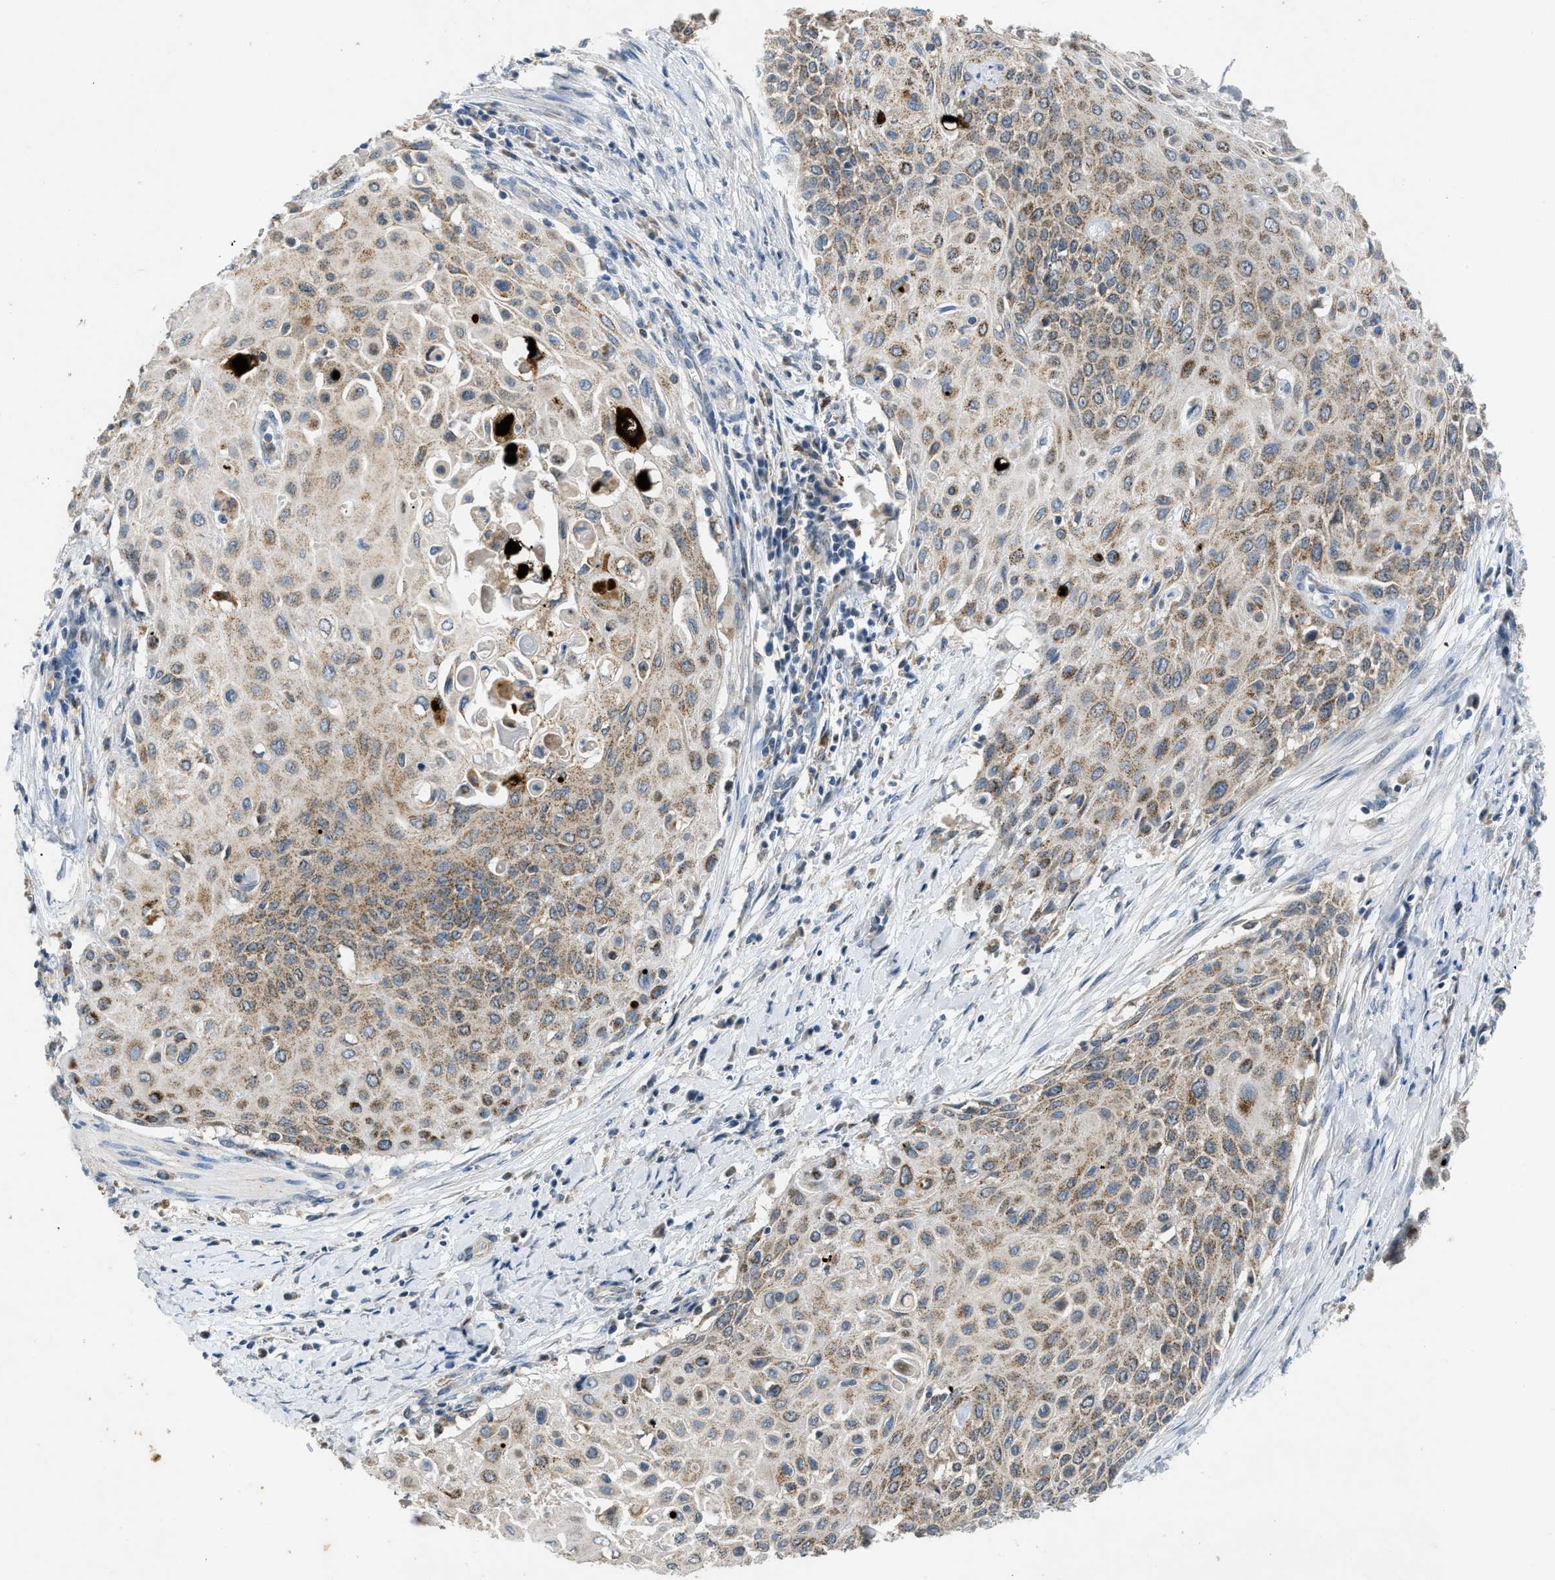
{"staining": {"intensity": "weak", "quantity": ">75%", "location": "cytoplasmic/membranous"}, "tissue": "cervical cancer", "cell_type": "Tumor cells", "image_type": "cancer", "snomed": [{"axis": "morphology", "description": "Squamous cell carcinoma, NOS"}, {"axis": "topography", "description": "Cervix"}], "caption": "There is low levels of weak cytoplasmic/membranous expression in tumor cells of cervical cancer, as demonstrated by immunohistochemical staining (brown color).", "gene": "TOMM34", "patient": {"sex": "female", "age": 39}}